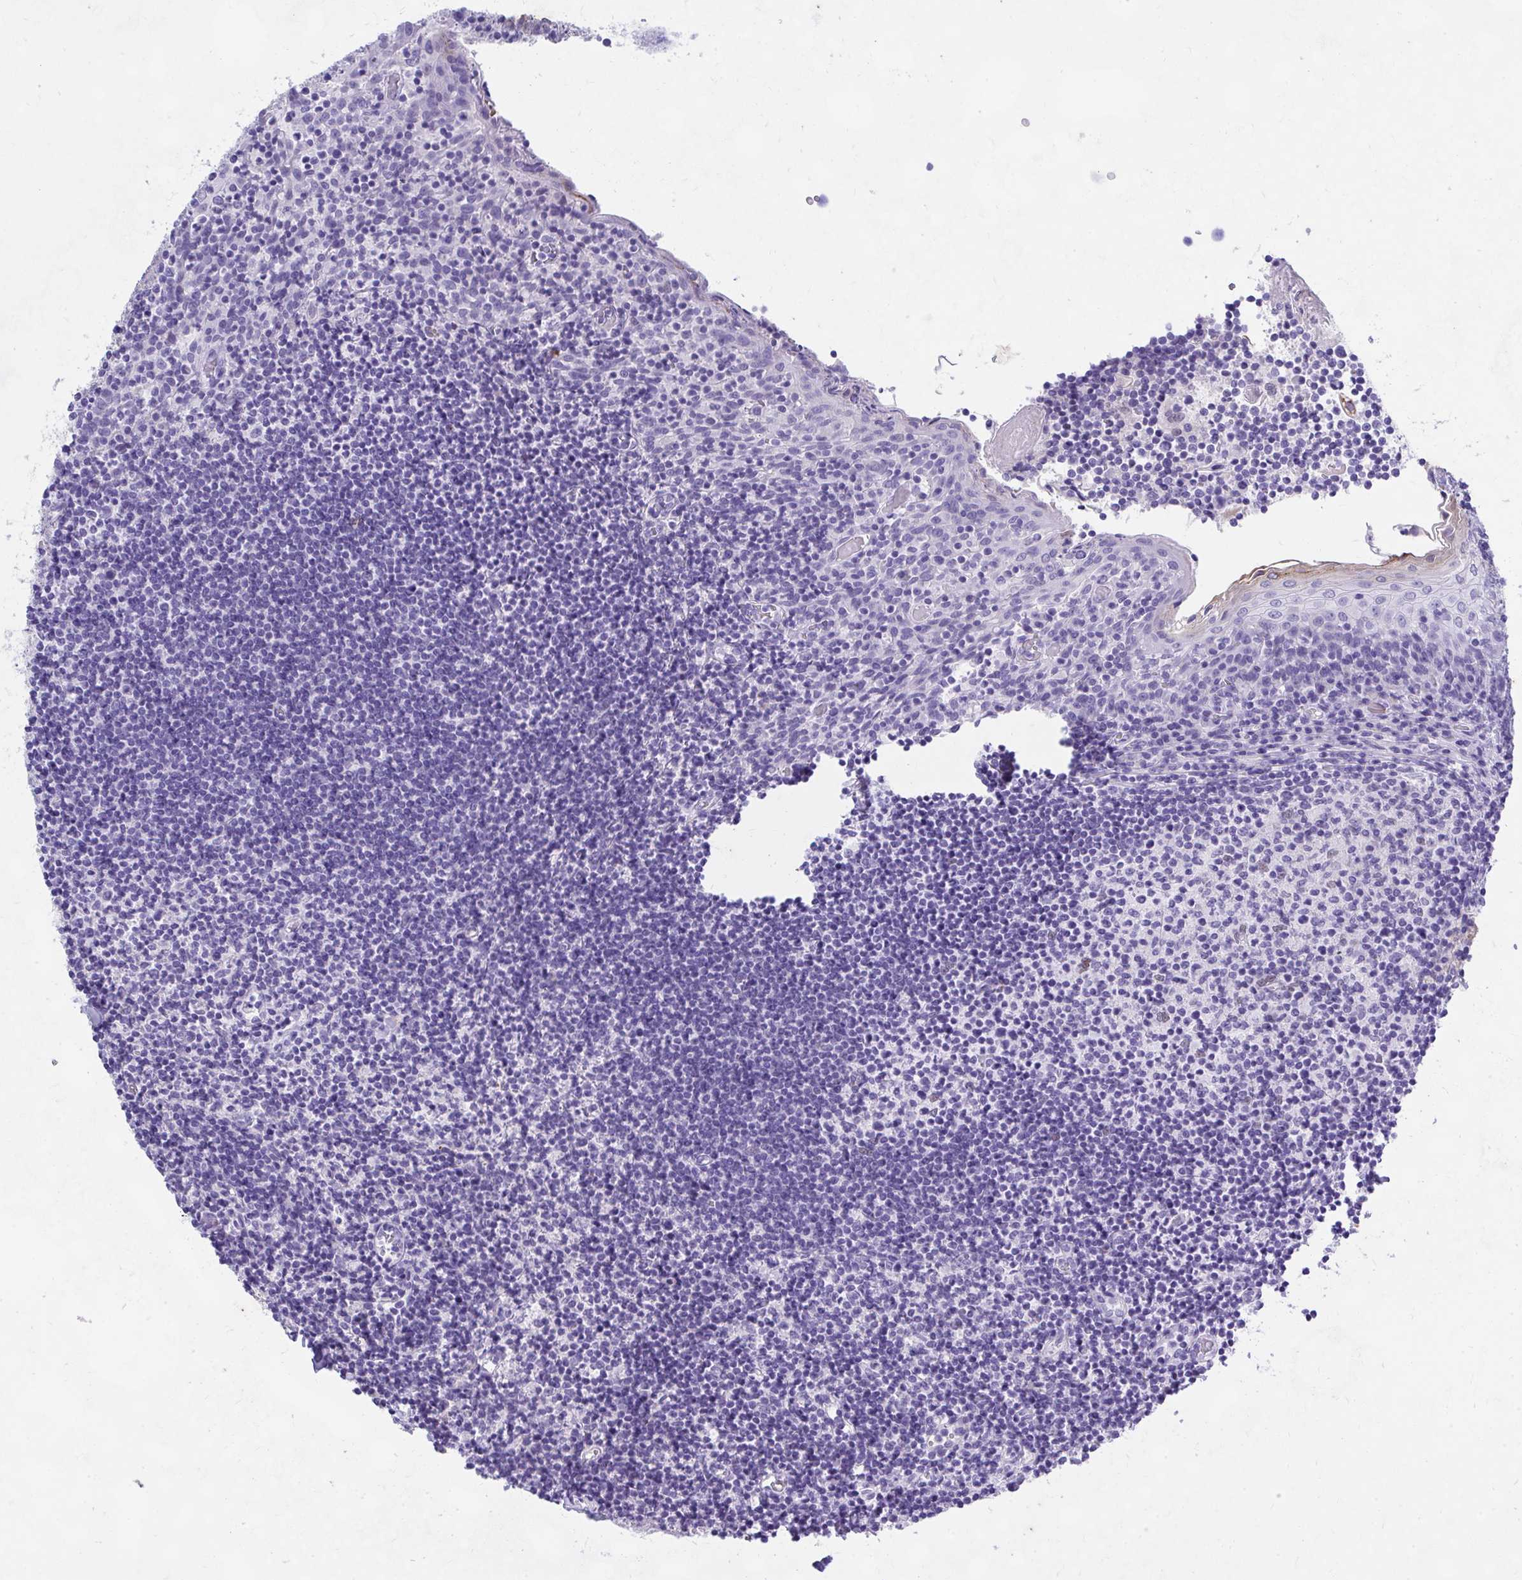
{"staining": {"intensity": "moderate", "quantity": "<25%", "location": "nuclear"}, "tissue": "tonsil", "cell_type": "Germinal center cells", "image_type": "normal", "snomed": [{"axis": "morphology", "description": "Normal tissue, NOS"}, {"axis": "topography", "description": "Tonsil"}], "caption": "IHC (DAB (3,3'-diaminobenzidine)) staining of normal tonsil exhibits moderate nuclear protein positivity in approximately <25% of germinal center cells.", "gene": "KLK1", "patient": {"sex": "female", "age": 10}}